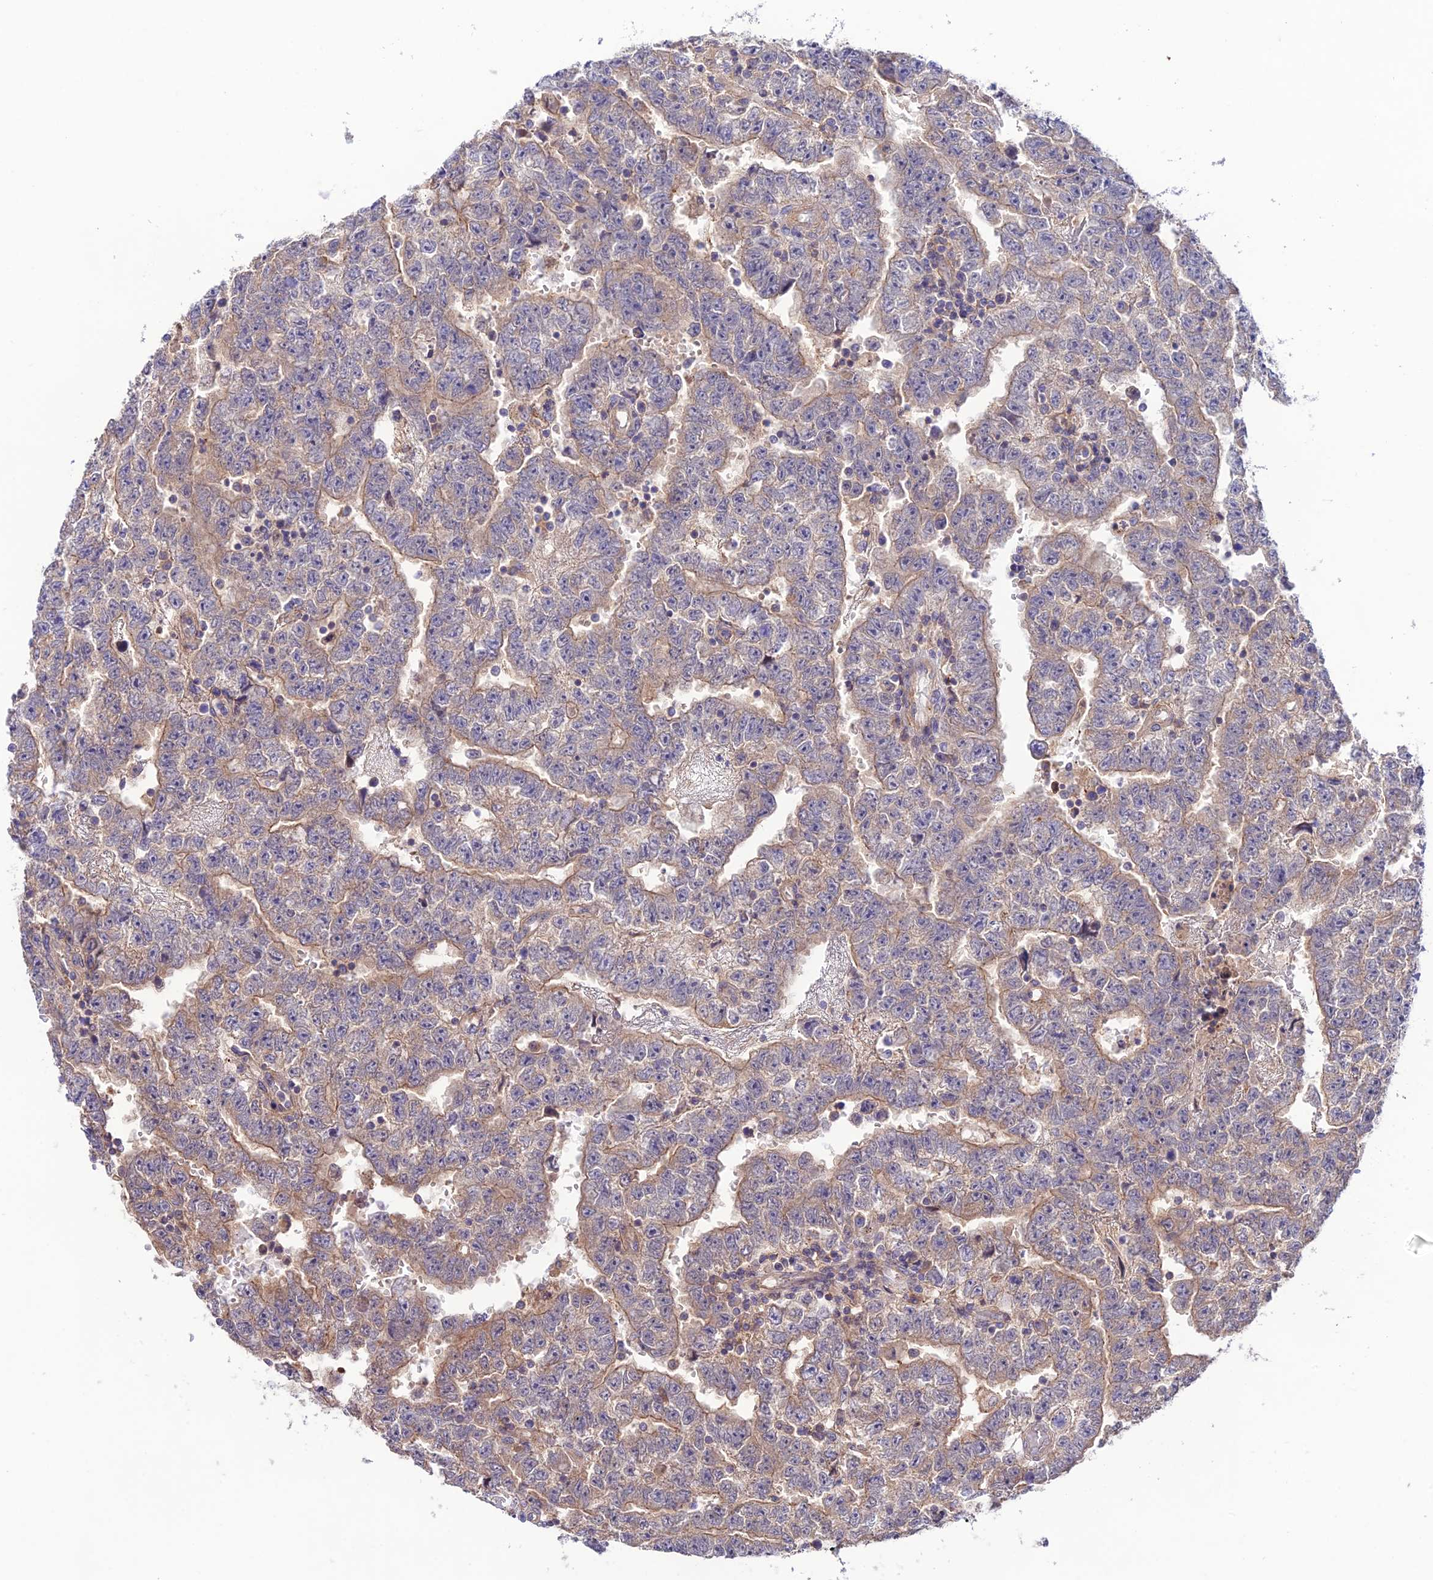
{"staining": {"intensity": "weak", "quantity": "25%-75%", "location": "cytoplasmic/membranous"}, "tissue": "testis cancer", "cell_type": "Tumor cells", "image_type": "cancer", "snomed": [{"axis": "morphology", "description": "Carcinoma, Embryonal, NOS"}, {"axis": "topography", "description": "Testis"}], "caption": "High-power microscopy captured an immunohistochemistry histopathology image of embryonal carcinoma (testis), revealing weak cytoplasmic/membranous staining in about 25%-75% of tumor cells.", "gene": "BRME1", "patient": {"sex": "male", "age": 25}}